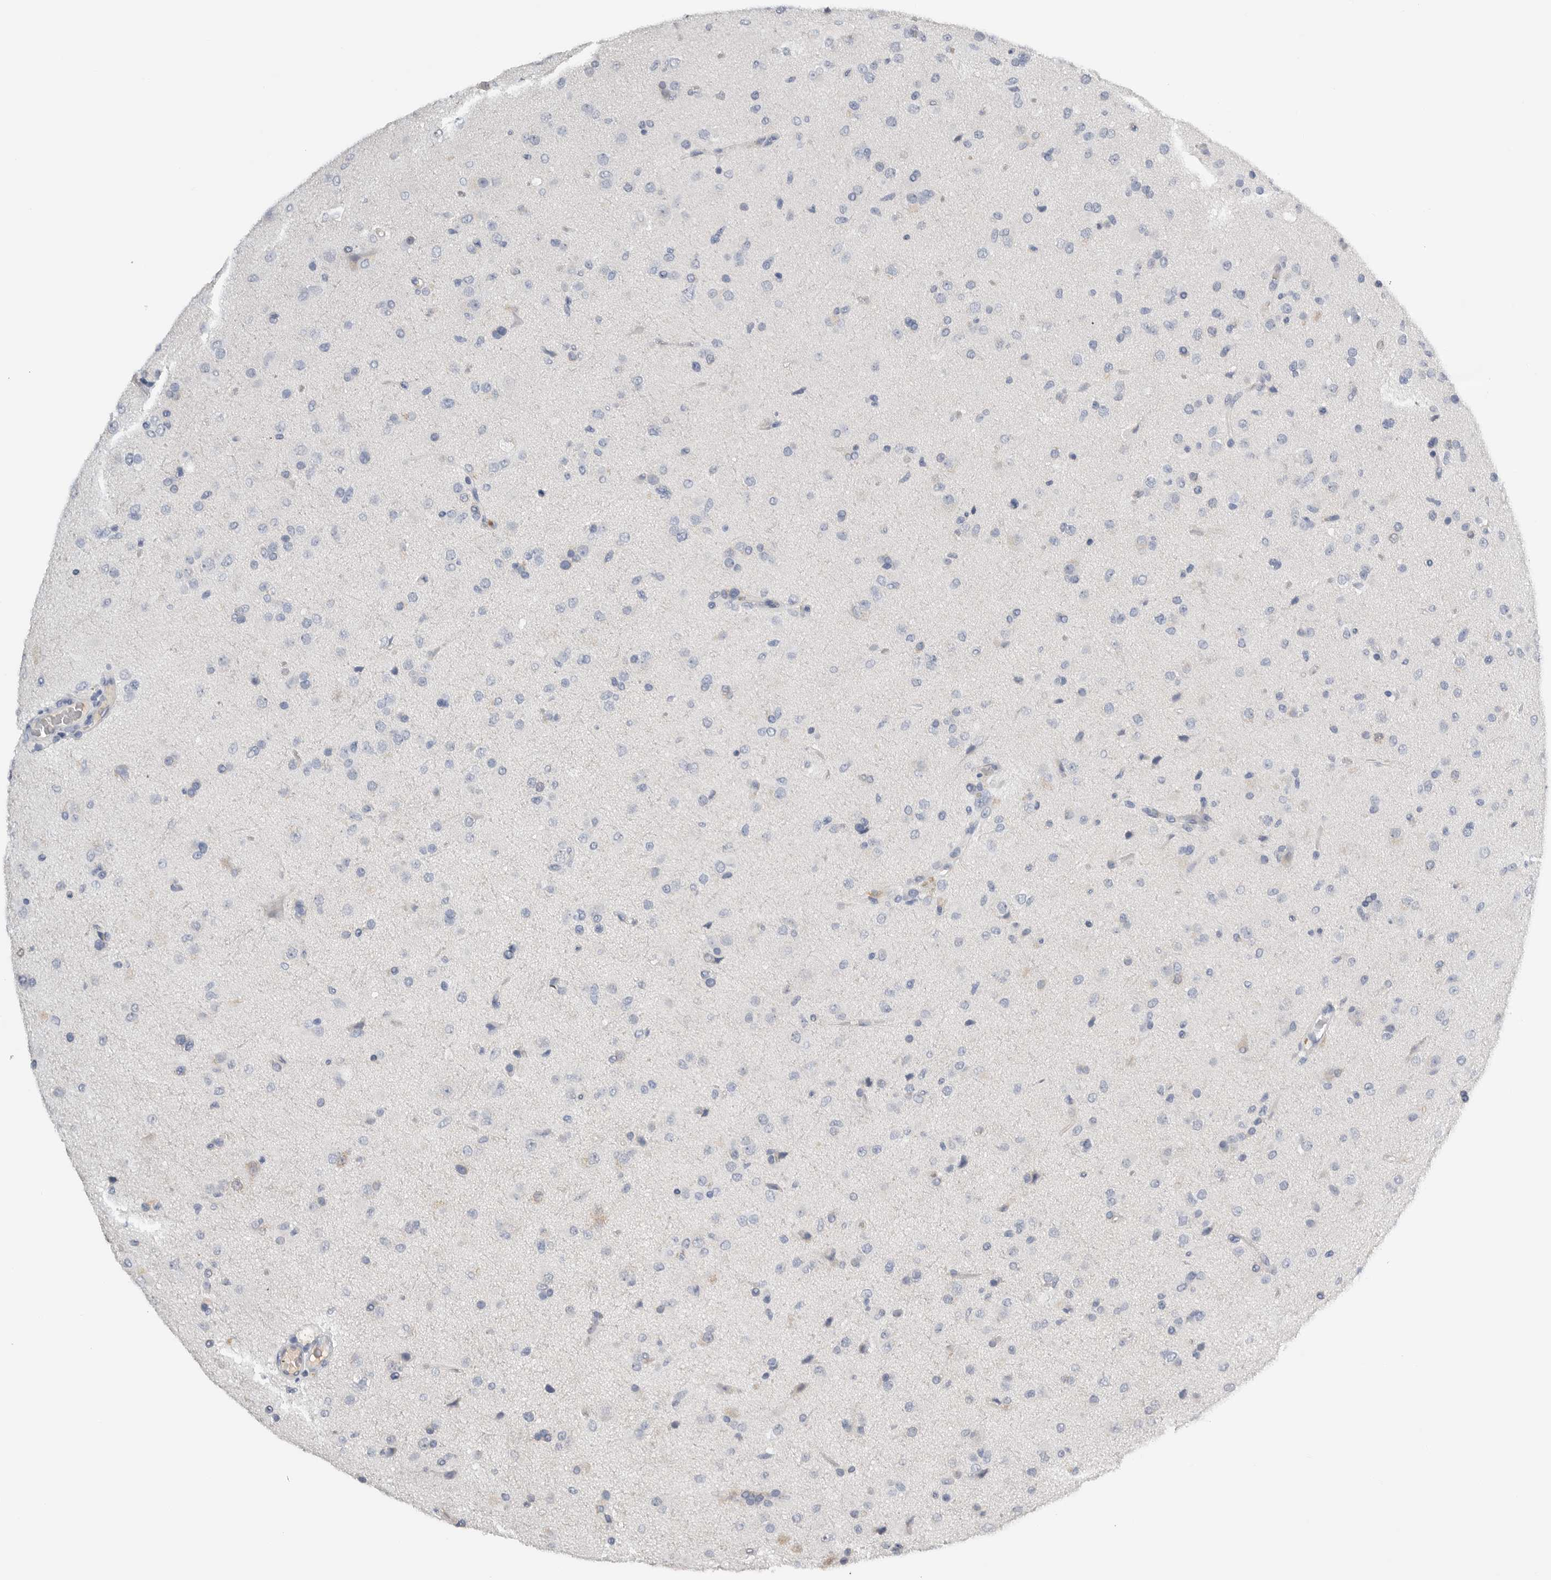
{"staining": {"intensity": "negative", "quantity": "none", "location": "none"}, "tissue": "glioma", "cell_type": "Tumor cells", "image_type": "cancer", "snomed": [{"axis": "morphology", "description": "Glioma, malignant, Low grade"}, {"axis": "topography", "description": "Brain"}], "caption": "A high-resolution micrograph shows immunohistochemistry (IHC) staining of glioma, which exhibits no significant positivity in tumor cells. (DAB immunohistochemistry (IHC) with hematoxylin counter stain).", "gene": "FABP6", "patient": {"sex": "male", "age": 65}}